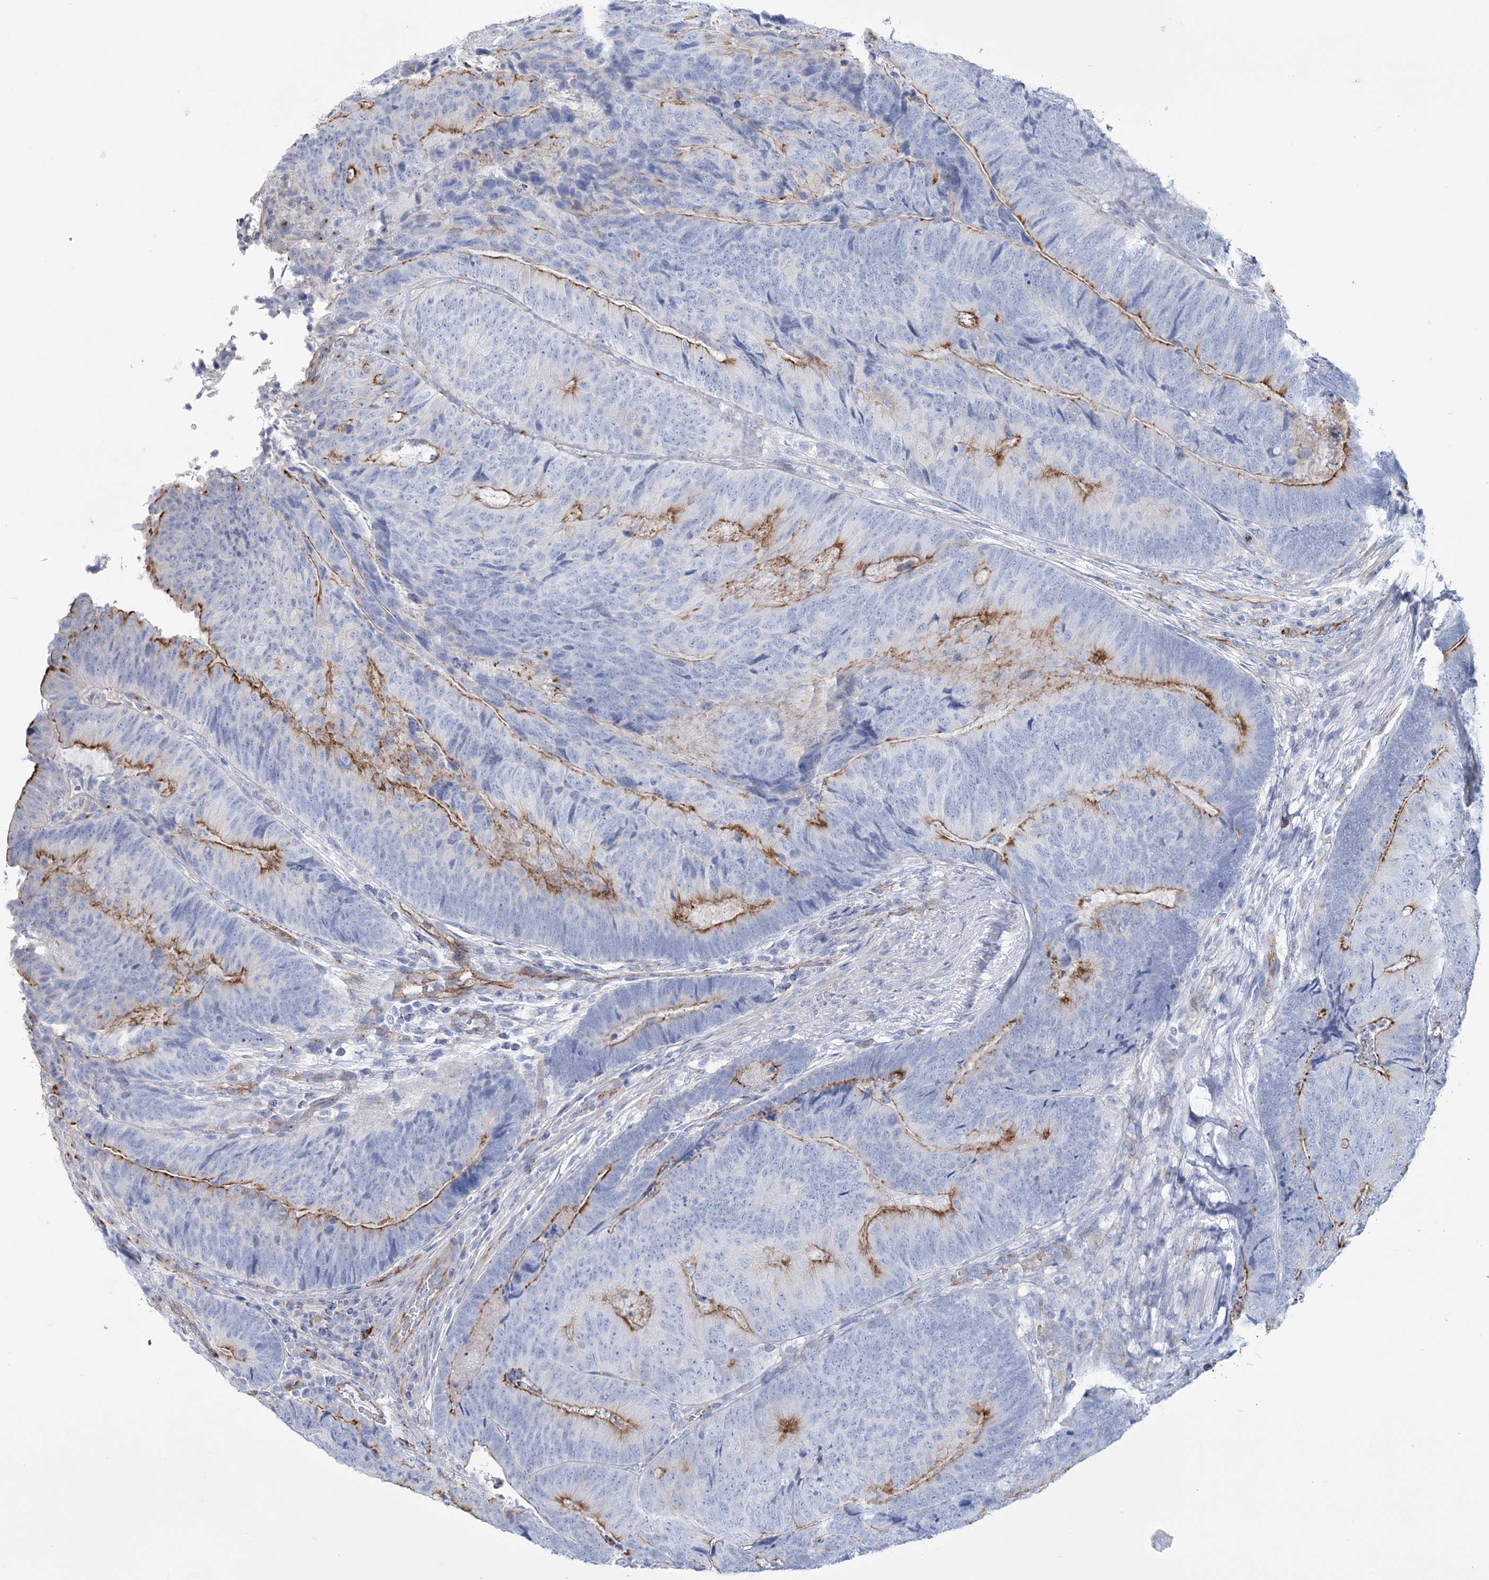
{"staining": {"intensity": "strong", "quantity": "25%-75%", "location": "cytoplasmic/membranous"}, "tissue": "colorectal cancer", "cell_type": "Tumor cells", "image_type": "cancer", "snomed": [{"axis": "morphology", "description": "Adenocarcinoma, NOS"}, {"axis": "topography", "description": "Colon"}], "caption": "Colorectal cancer (adenocarcinoma) stained with DAB (3,3'-diaminobenzidine) IHC displays high levels of strong cytoplasmic/membranous expression in approximately 25%-75% of tumor cells.", "gene": "RAB11FIP5", "patient": {"sex": "female", "age": 67}}